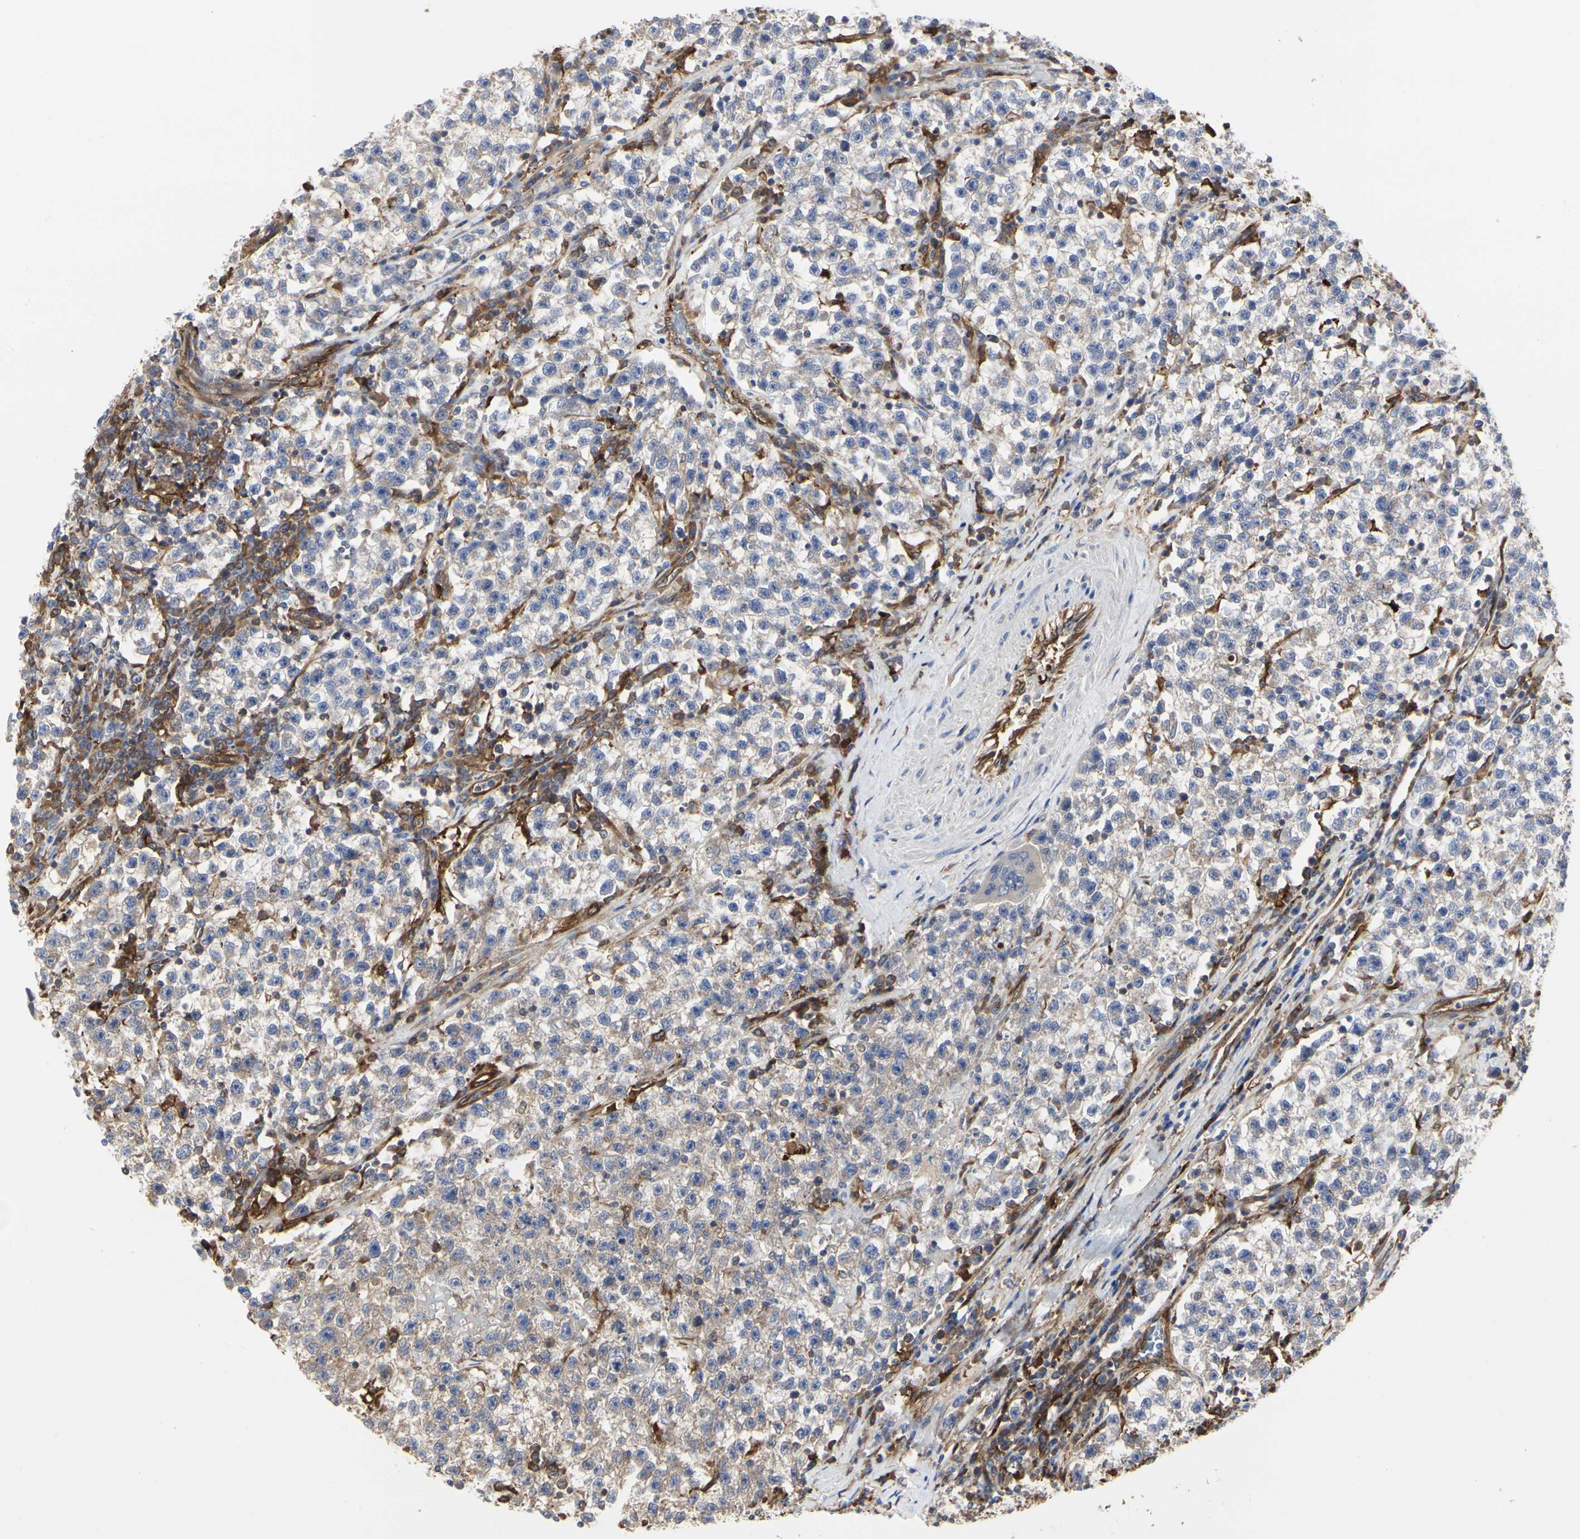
{"staining": {"intensity": "weak", "quantity": ">75%", "location": "cytoplasmic/membranous"}, "tissue": "testis cancer", "cell_type": "Tumor cells", "image_type": "cancer", "snomed": [{"axis": "morphology", "description": "Seminoma, NOS"}, {"axis": "topography", "description": "Testis"}], "caption": "Testis cancer stained for a protein (brown) exhibits weak cytoplasmic/membranous positive staining in about >75% of tumor cells.", "gene": "C3orf52", "patient": {"sex": "male", "age": 22}}